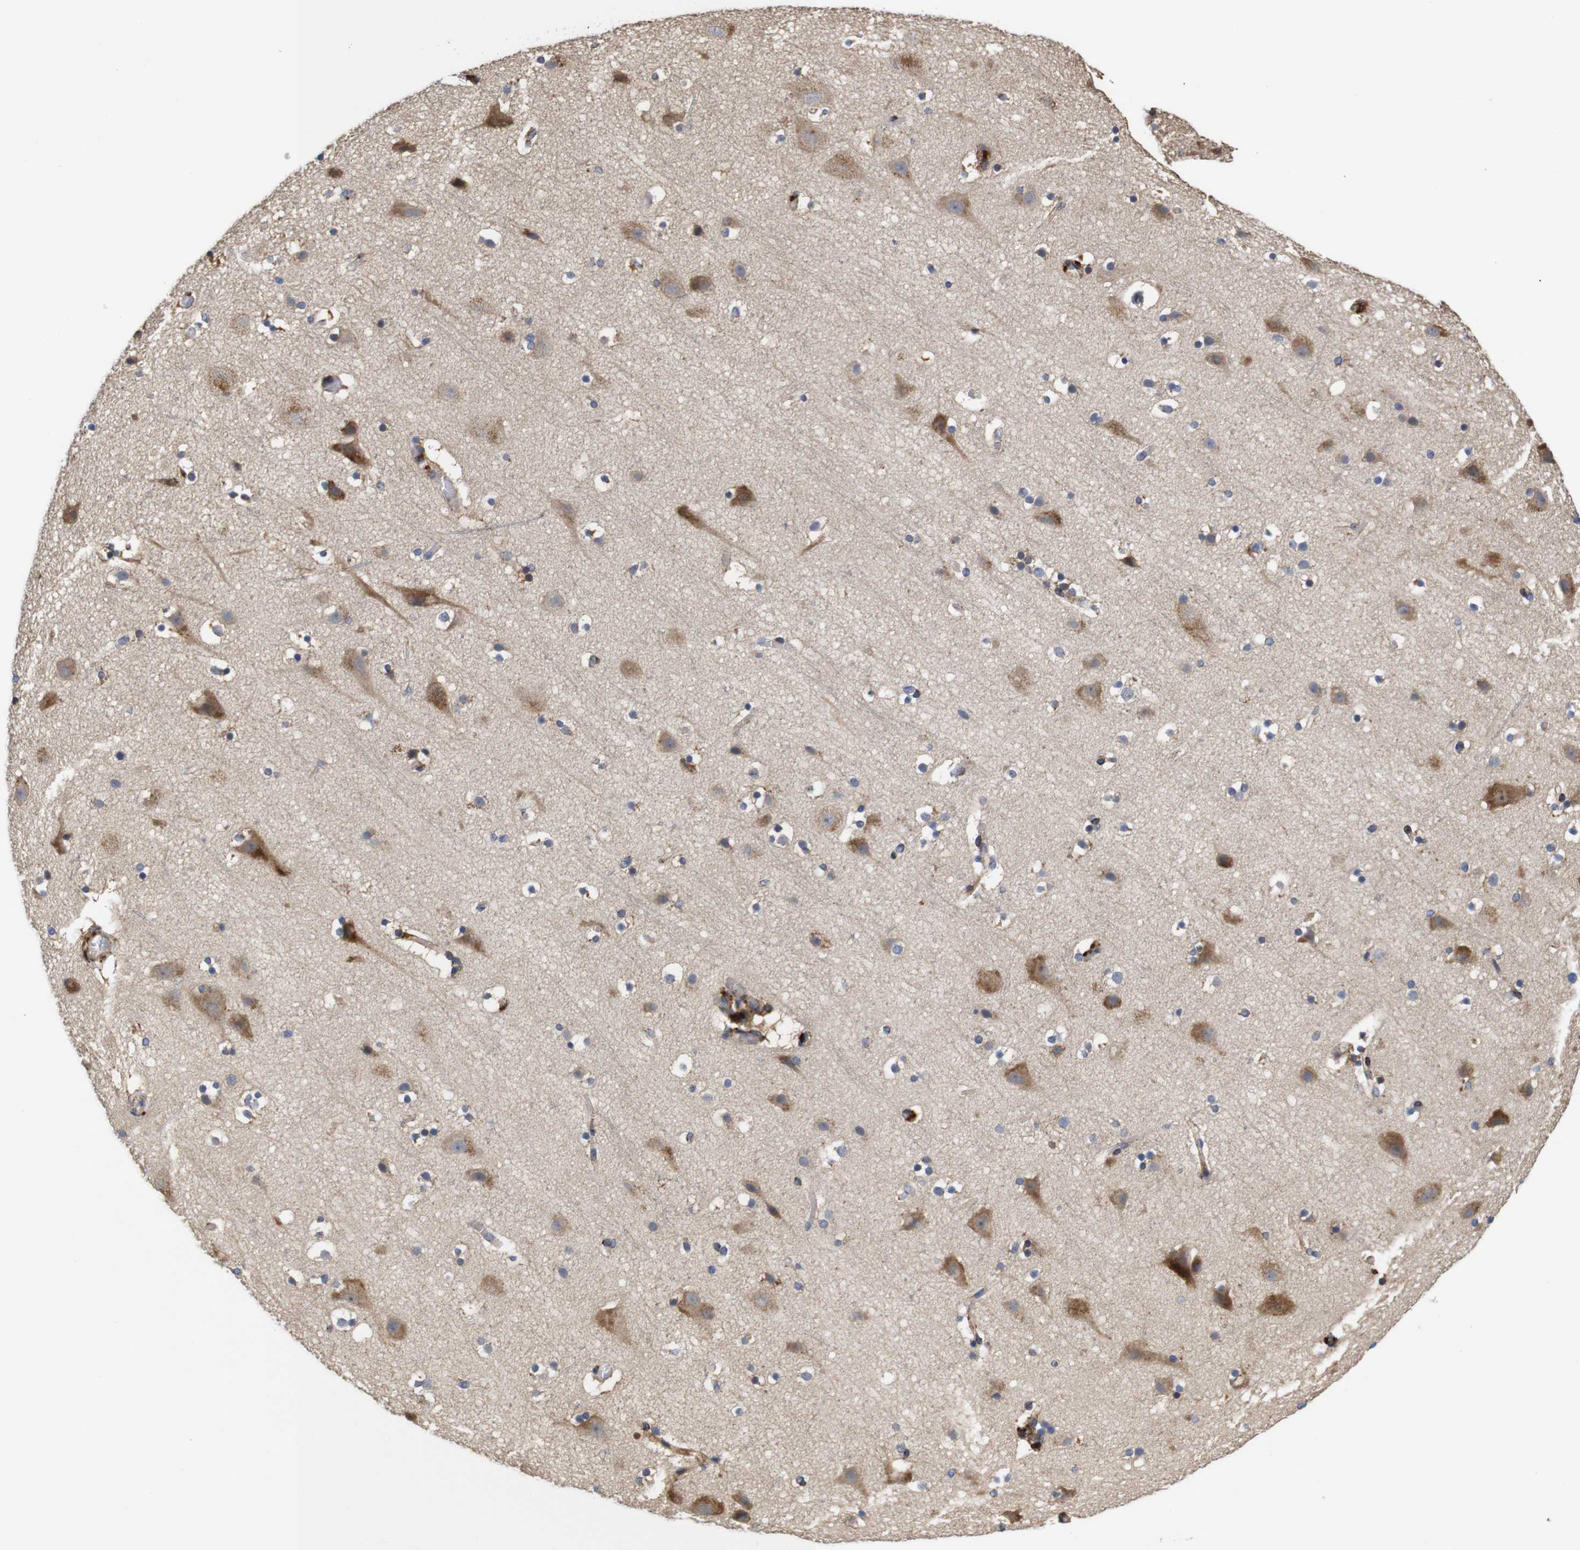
{"staining": {"intensity": "negative", "quantity": "none", "location": "none"}, "tissue": "cerebral cortex", "cell_type": "Endothelial cells", "image_type": "normal", "snomed": [{"axis": "morphology", "description": "Normal tissue, NOS"}, {"axis": "topography", "description": "Cerebral cortex"}], "caption": "Endothelial cells are negative for brown protein staining in benign cerebral cortex. (DAB (3,3'-diaminobenzidine) IHC visualized using brightfield microscopy, high magnification).", "gene": "SPRY3", "patient": {"sex": "male", "age": 45}}